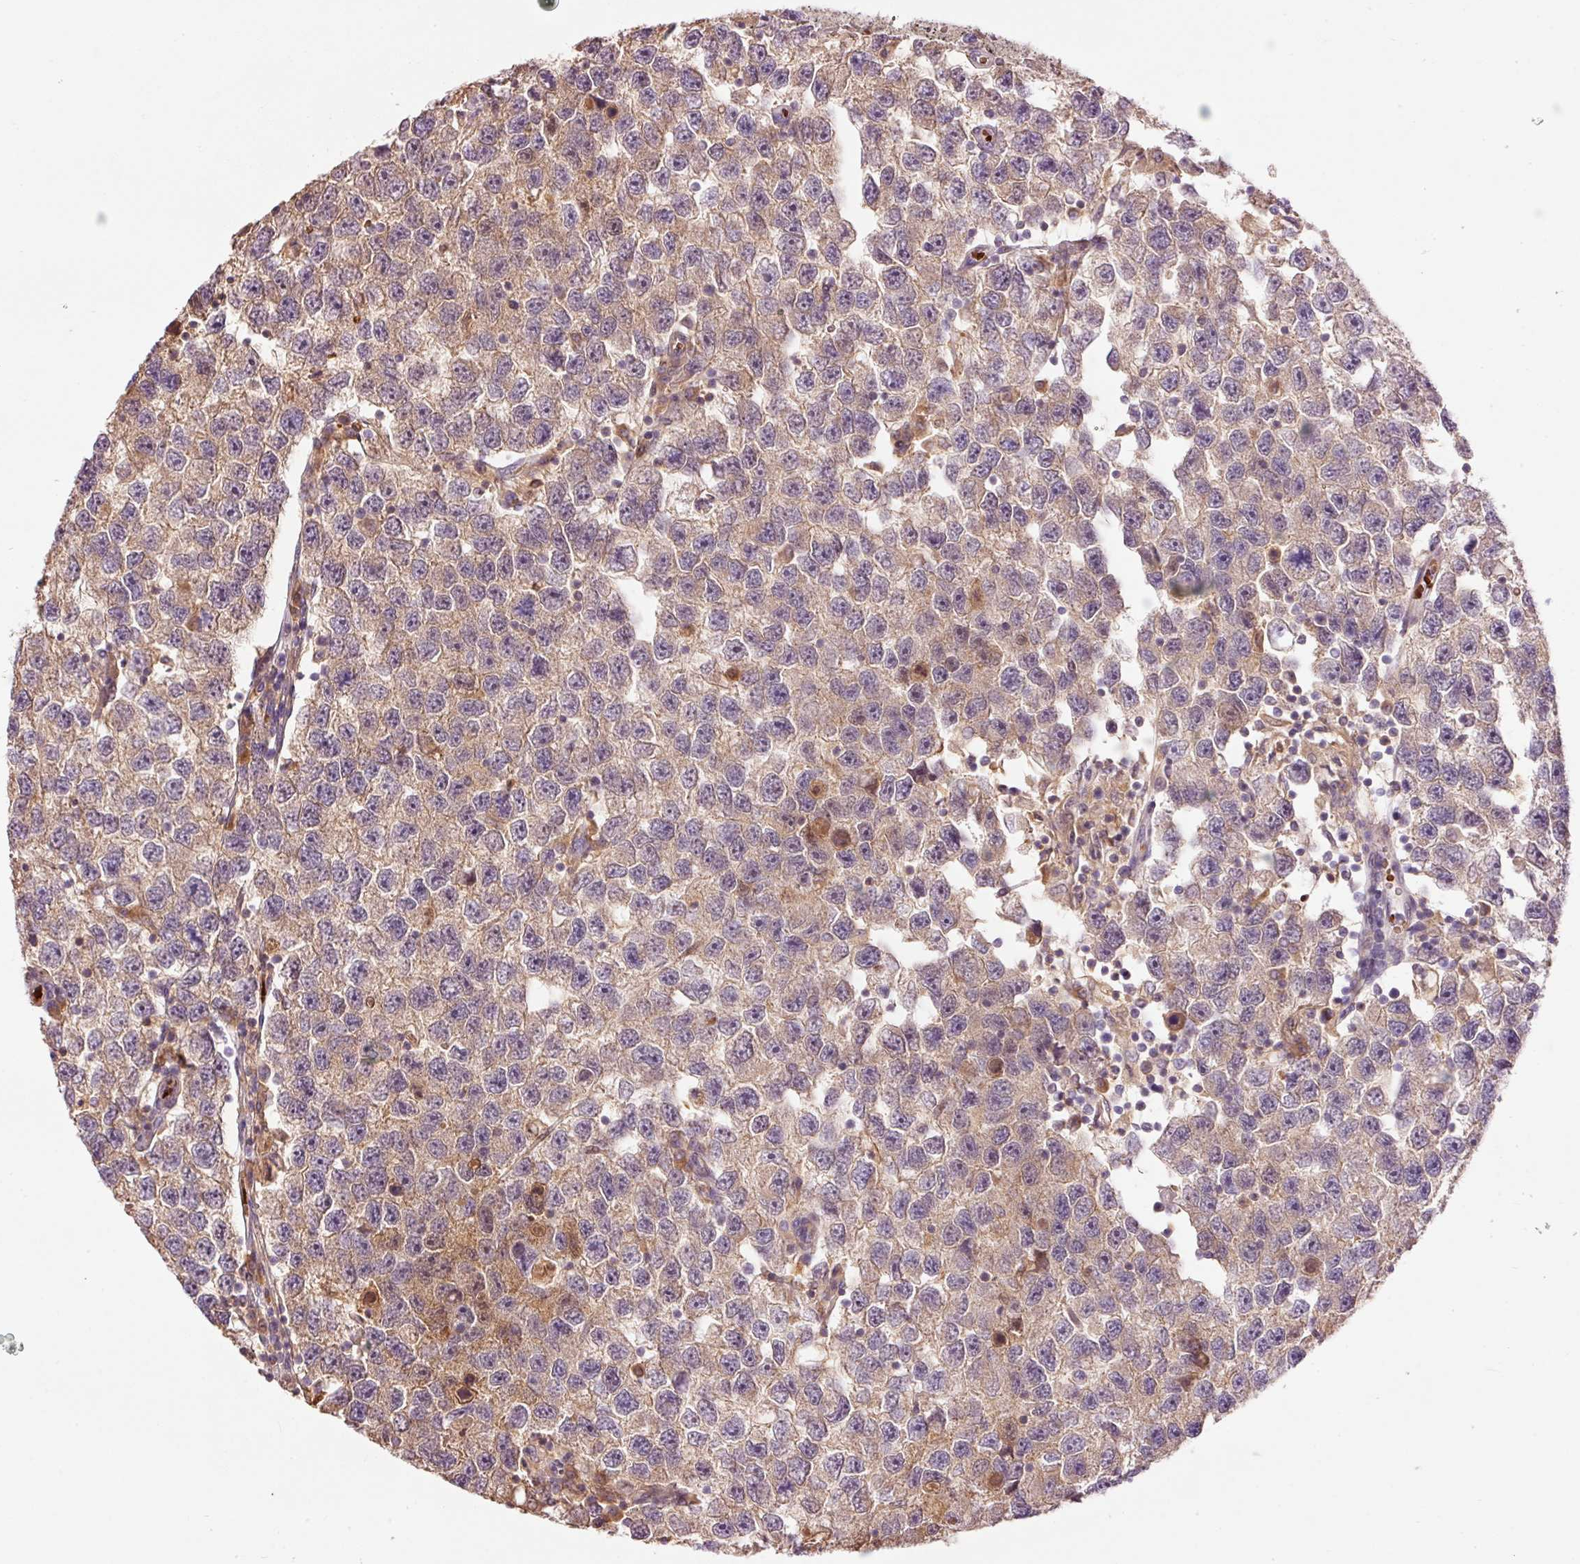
{"staining": {"intensity": "weak", "quantity": "25%-75%", "location": "cytoplasmic/membranous"}, "tissue": "testis cancer", "cell_type": "Tumor cells", "image_type": "cancer", "snomed": [{"axis": "morphology", "description": "Seminoma, NOS"}, {"axis": "topography", "description": "Testis"}], "caption": "There is low levels of weak cytoplasmic/membranous positivity in tumor cells of testis cancer, as demonstrated by immunohistochemical staining (brown color).", "gene": "CMTM8", "patient": {"sex": "male", "age": 26}}